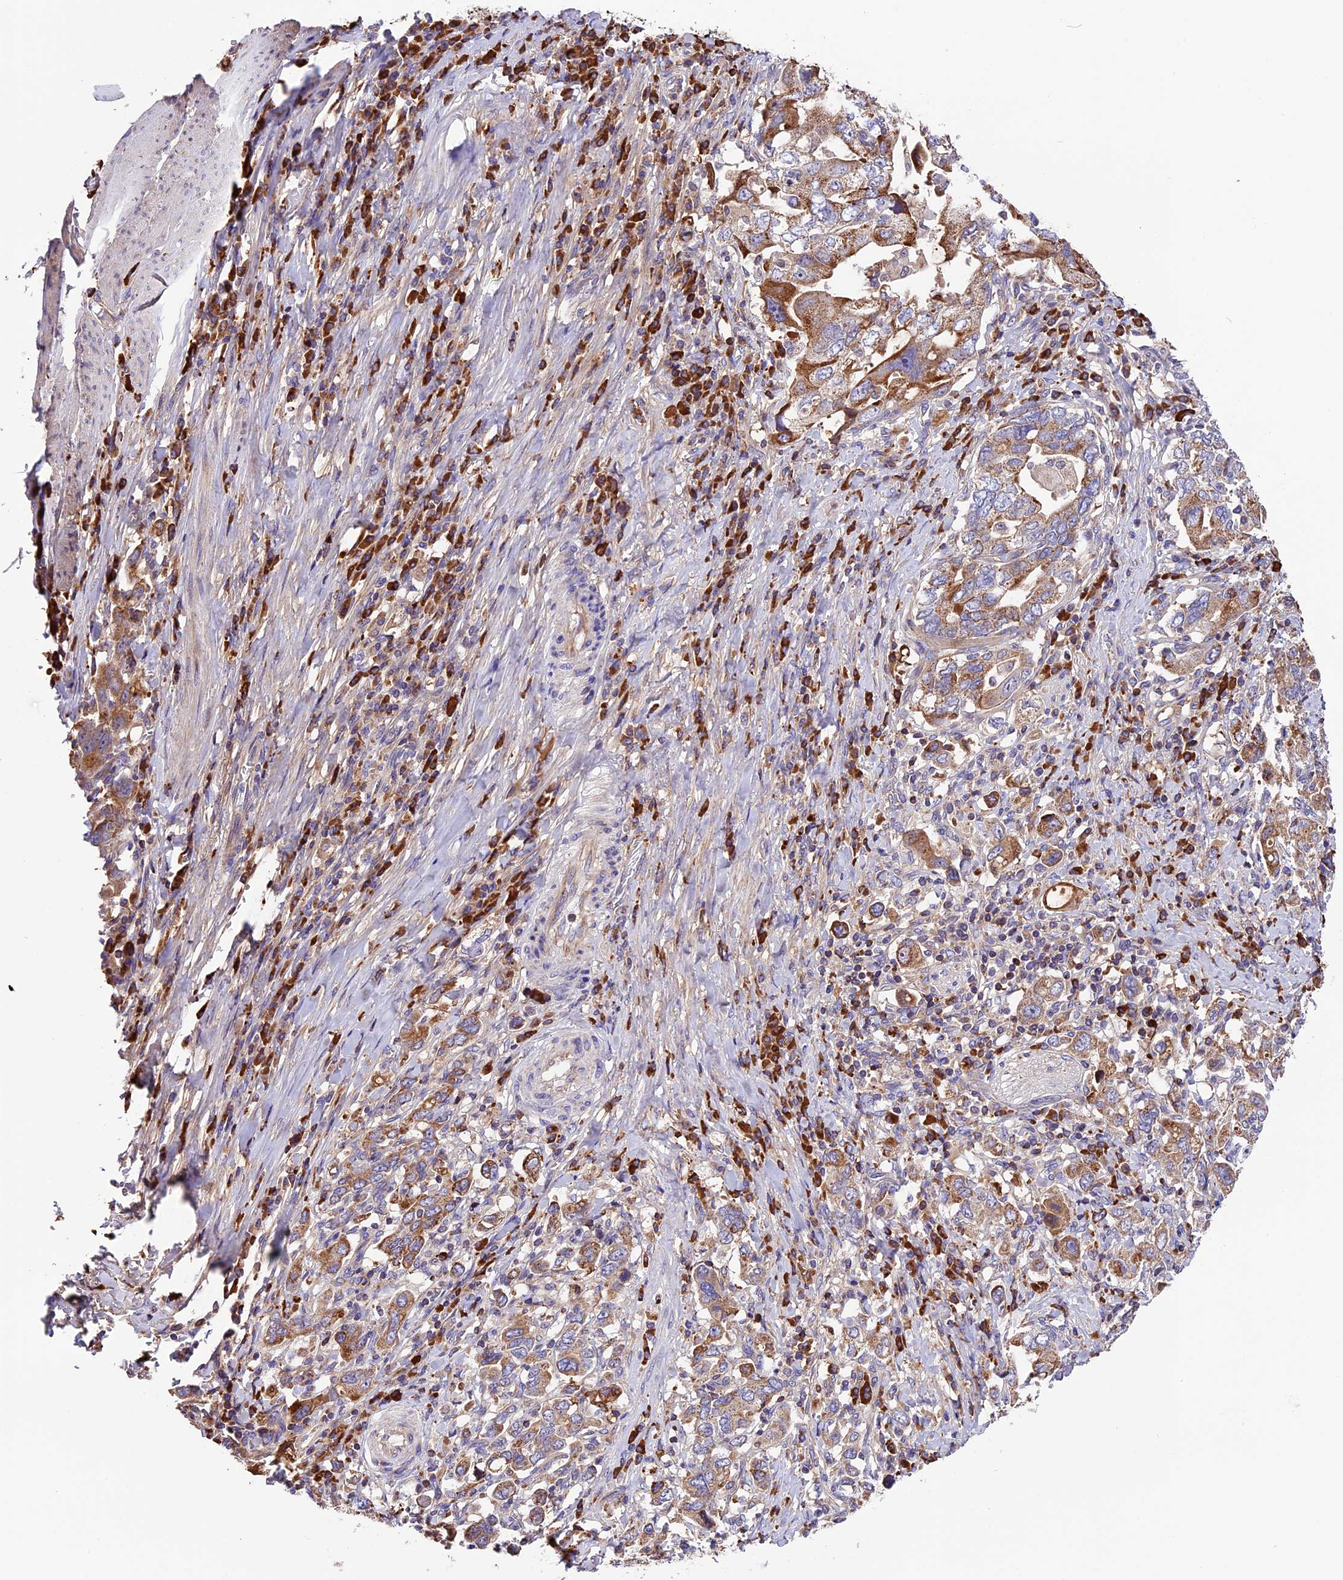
{"staining": {"intensity": "moderate", "quantity": ">75%", "location": "cytoplasmic/membranous"}, "tissue": "stomach cancer", "cell_type": "Tumor cells", "image_type": "cancer", "snomed": [{"axis": "morphology", "description": "Adenocarcinoma, NOS"}, {"axis": "topography", "description": "Stomach, upper"}, {"axis": "topography", "description": "Stomach"}], "caption": "About >75% of tumor cells in stomach cancer (adenocarcinoma) demonstrate moderate cytoplasmic/membranous protein positivity as visualized by brown immunohistochemical staining.", "gene": "METTL22", "patient": {"sex": "male", "age": 62}}